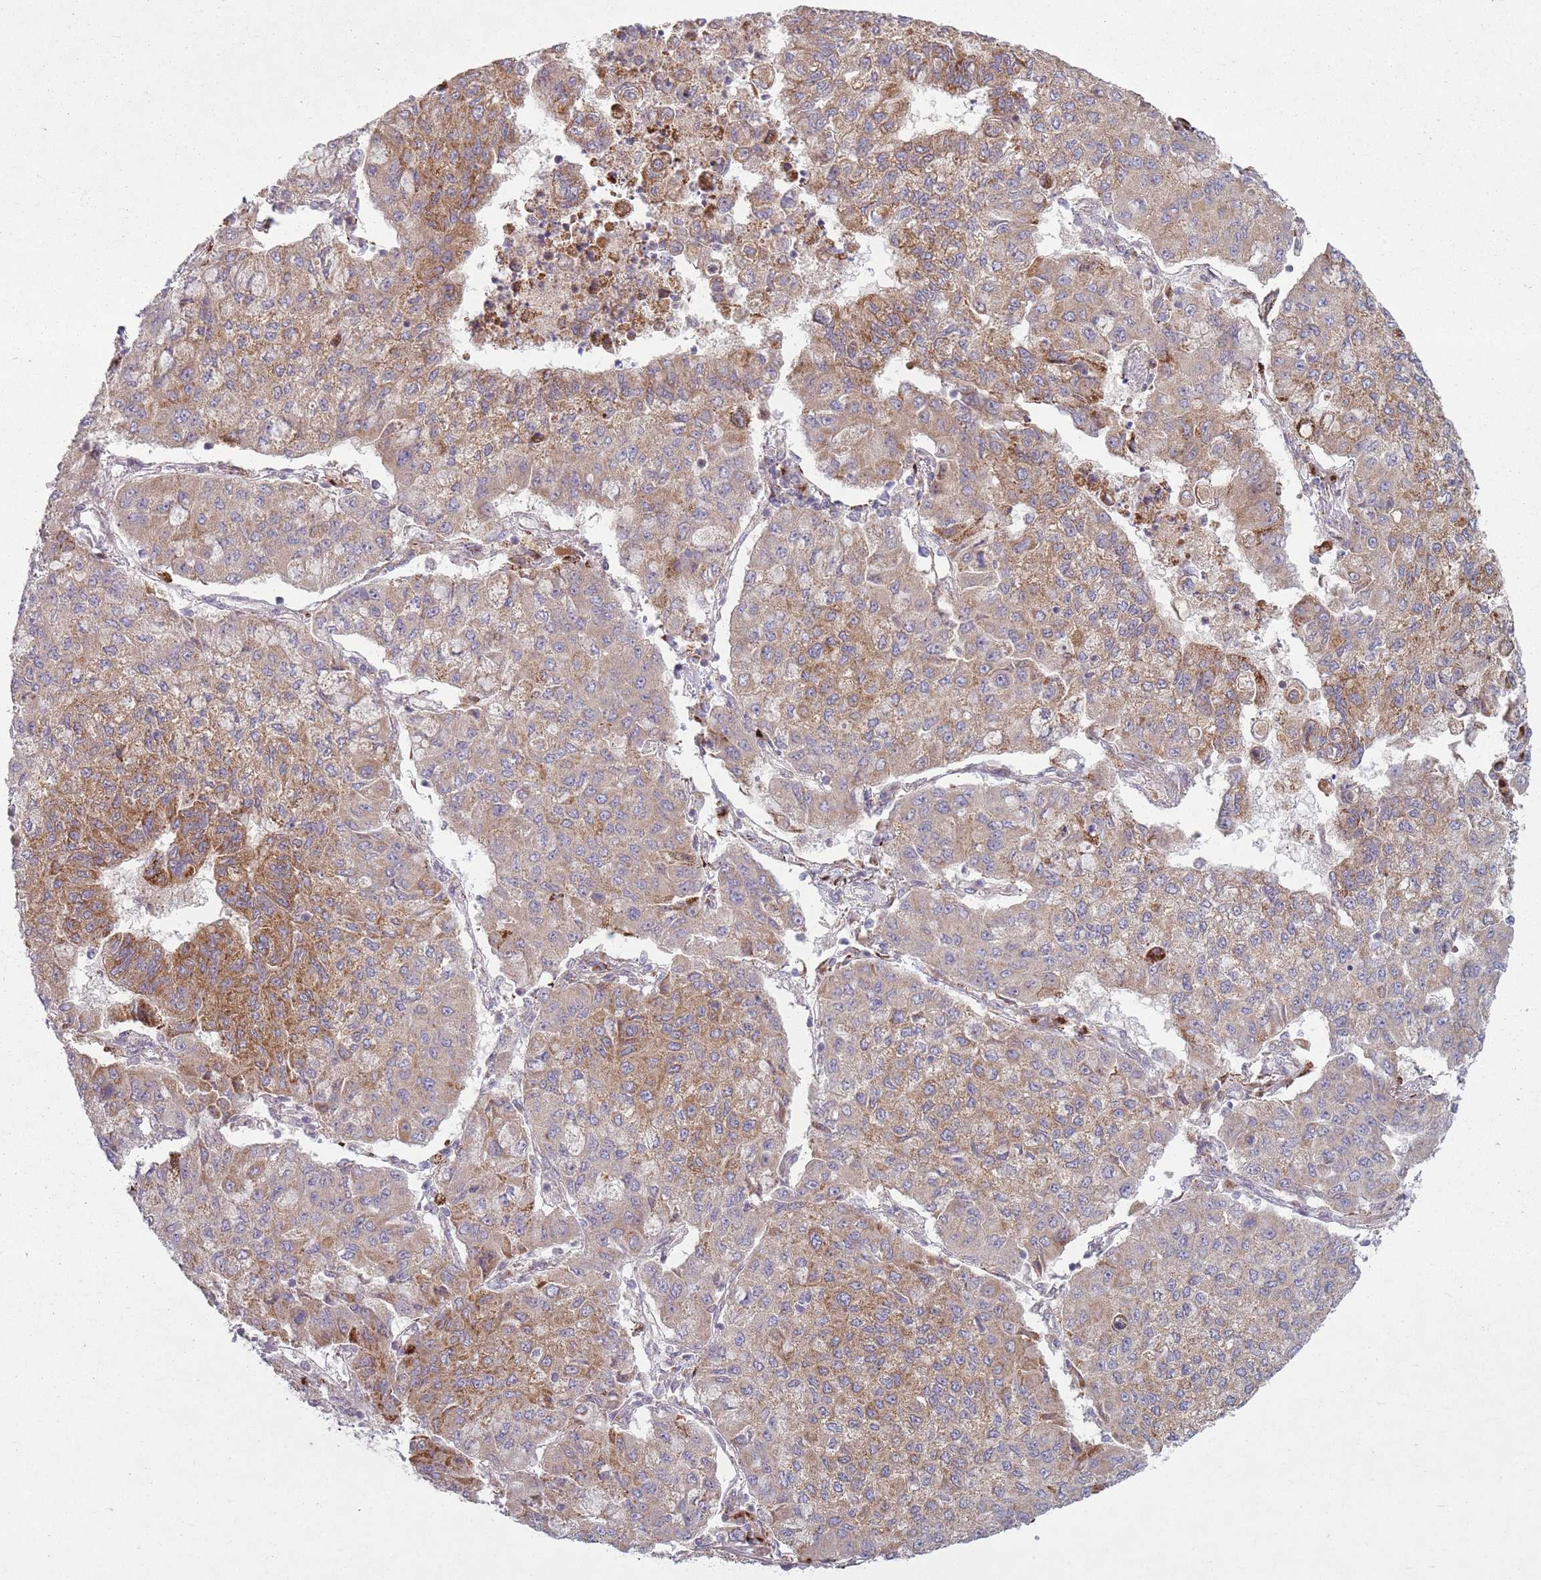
{"staining": {"intensity": "moderate", "quantity": ">75%", "location": "cytoplasmic/membranous"}, "tissue": "lung cancer", "cell_type": "Tumor cells", "image_type": "cancer", "snomed": [{"axis": "morphology", "description": "Squamous cell carcinoma, NOS"}, {"axis": "topography", "description": "Lung"}], "caption": "Lung squamous cell carcinoma tissue displays moderate cytoplasmic/membranous expression in approximately >75% of tumor cells, visualized by immunohistochemistry.", "gene": "OR10Q1", "patient": {"sex": "male", "age": 74}}